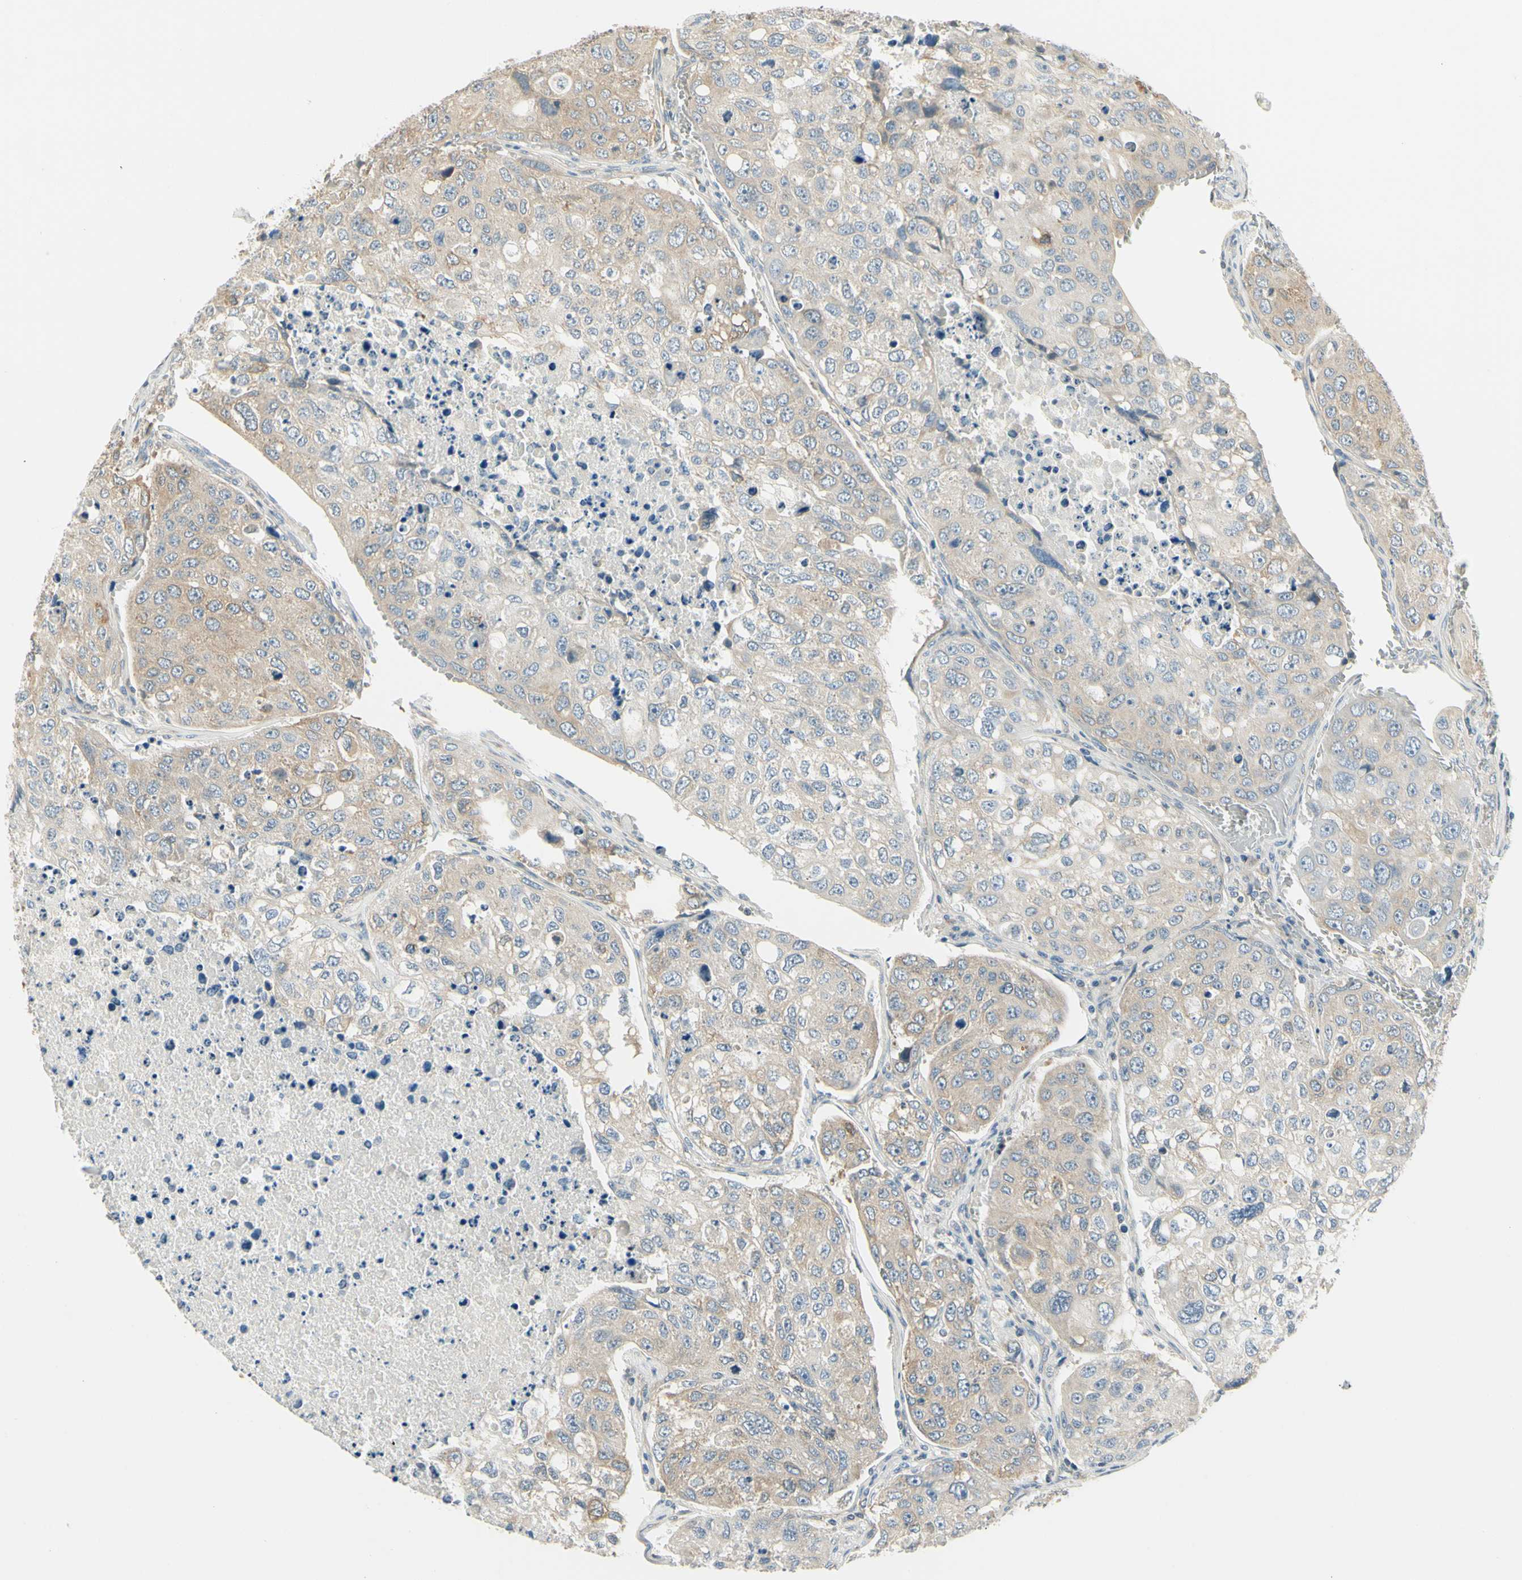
{"staining": {"intensity": "weak", "quantity": "25%-75%", "location": "cytoplasmic/membranous"}, "tissue": "urothelial cancer", "cell_type": "Tumor cells", "image_type": "cancer", "snomed": [{"axis": "morphology", "description": "Urothelial carcinoma, High grade"}, {"axis": "topography", "description": "Lymph node"}, {"axis": "topography", "description": "Urinary bladder"}], "caption": "Urothelial carcinoma (high-grade) stained with a brown dye exhibits weak cytoplasmic/membranous positive staining in about 25%-75% of tumor cells.", "gene": "IGDCC4", "patient": {"sex": "male", "age": 51}}